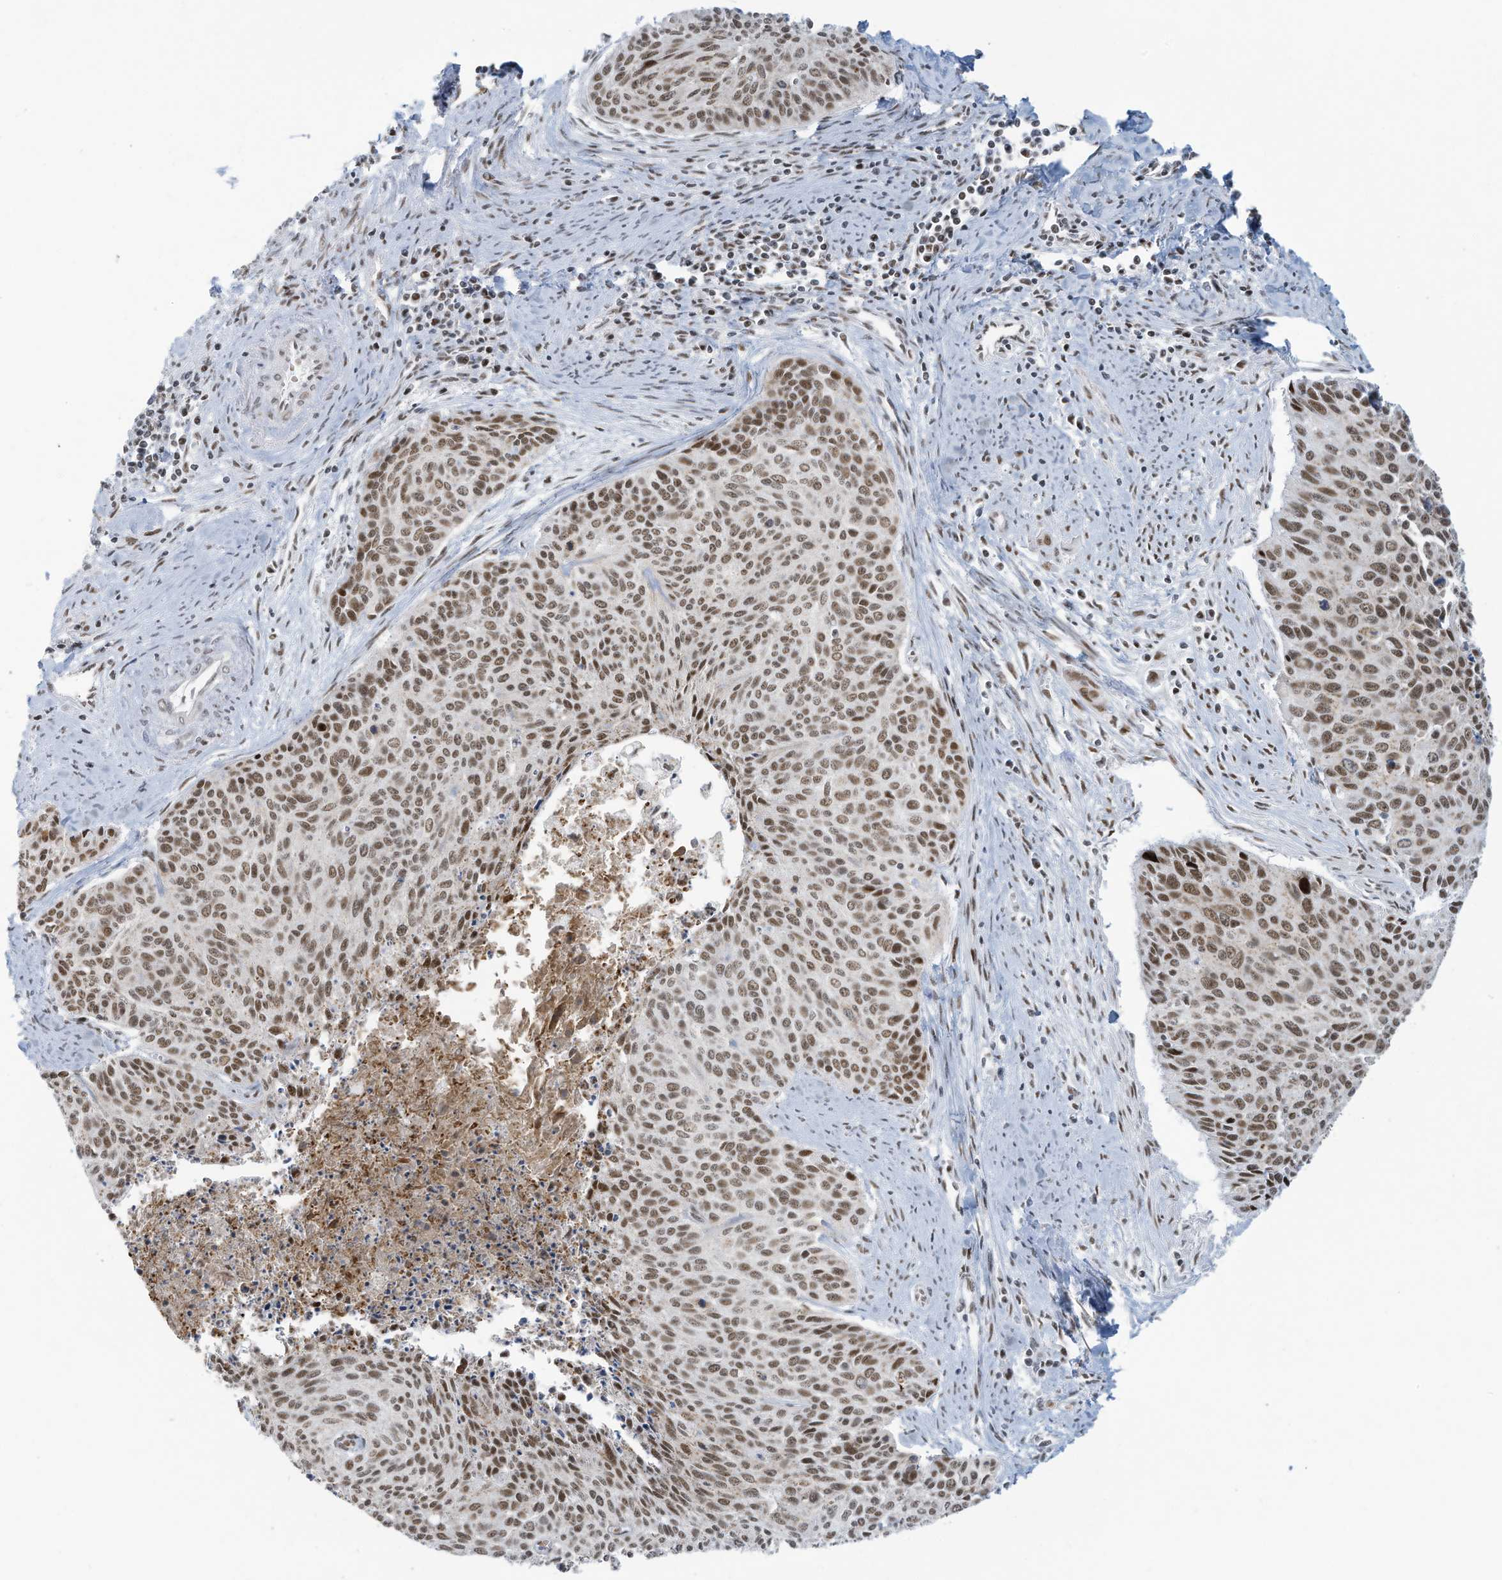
{"staining": {"intensity": "moderate", "quantity": ">75%", "location": "nuclear"}, "tissue": "cervical cancer", "cell_type": "Tumor cells", "image_type": "cancer", "snomed": [{"axis": "morphology", "description": "Squamous cell carcinoma, NOS"}, {"axis": "topography", "description": "Cervix"}], "caption": "Immunohistochemical staining of cervical squamous cell carcinoma exhibits medium levels of moderate nuclear protein positivity in approximately >75% of tumor cells.", "gene": "ECT2L", "patient": {"sex": "female", "age": 55}}